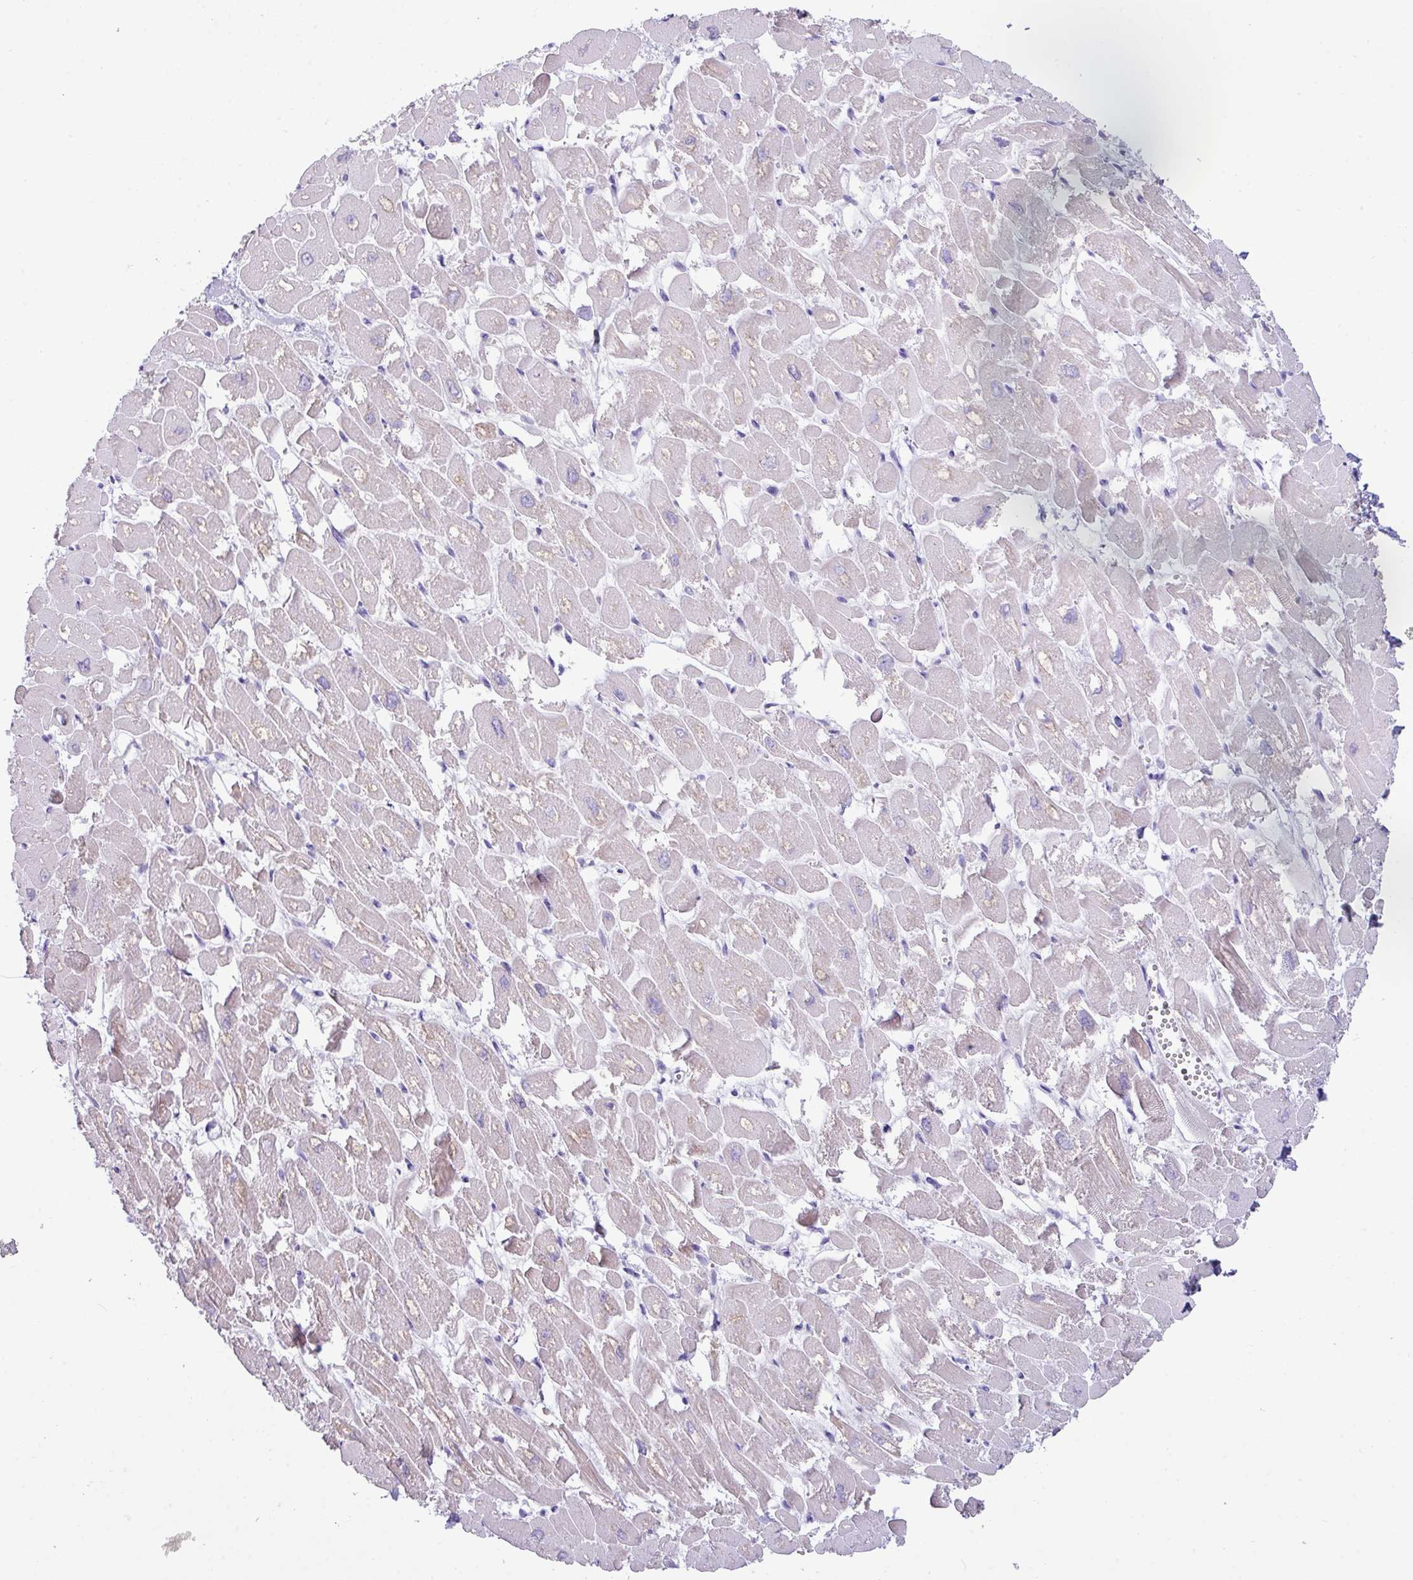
{"staining": {"intensity": "weak", "quantity": "25%-75%", "location": "cytoplasmic/membranous"}, "tissue": "heart muscle", "cell_type": "Cardiomyocytes", "image_type": "normal", "snomed": [{"axis": "morphology", "description": "Normal tissue, NOS"}, {"axis": "topography", "description": "Heart"}], "caption": "Immunohistochemical staining of benign heart muscle reveals weak cytoplasmic/membranous protein expression in approximately 25%-75% of cardiomyocytes.", "gene": "NCCRP1", "patient": {"sex": "male", "age": 54}}